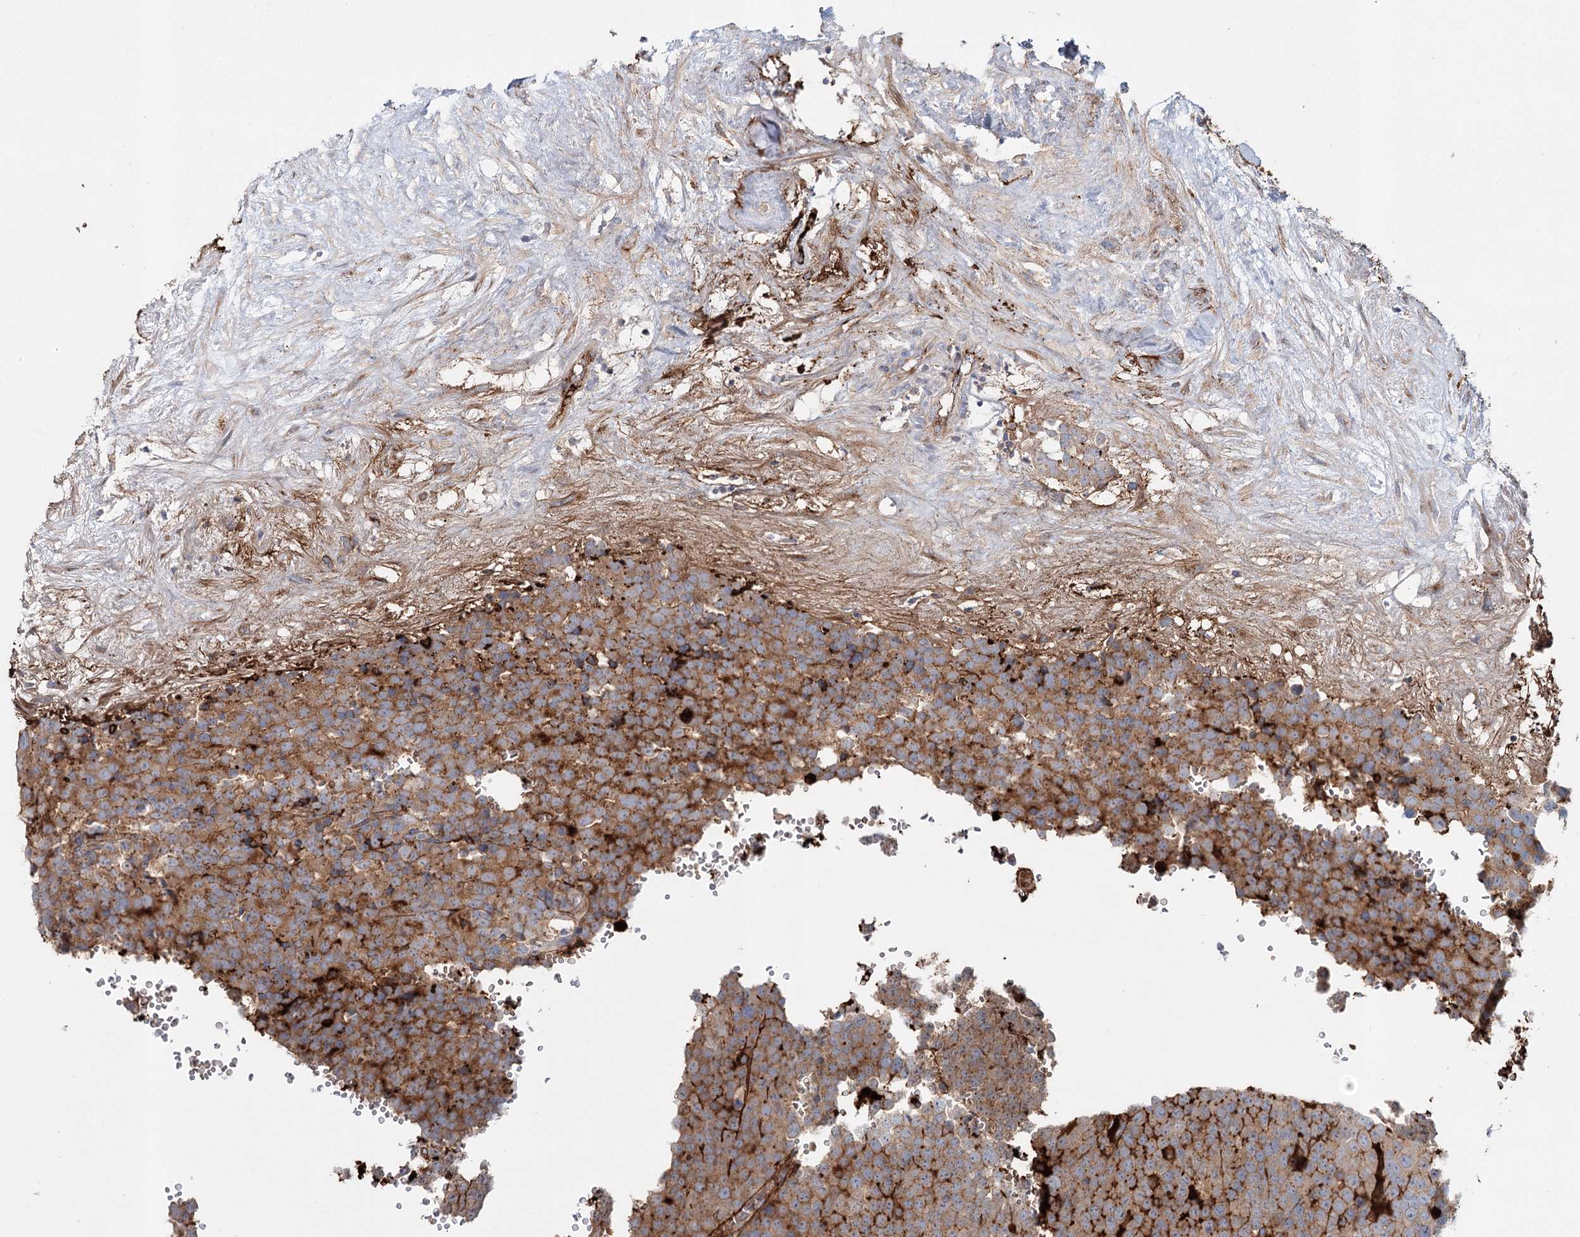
{"staining": {"intensity": "moderate", "quantity": ">75%", "location": "cytoplasmic/membranous"}, "tissue": "testis cancer", "cell_type": "Tumor cells", "image_type": "cancer", "snomed": [{"axis": "morphology", "description": "Seminoma, NOS"}, {"axis": "topography", "description": "Testis"}], "caption": "IHC micrograph of human testis cancer (seminoma) stained for a protein (brown), which reveals medium levels of moderate cytoplasmic/membranous expression in about >75% of tumor cells.", "gene": "ALKBH8", "patient": {"sex": "male", "age": 71}}